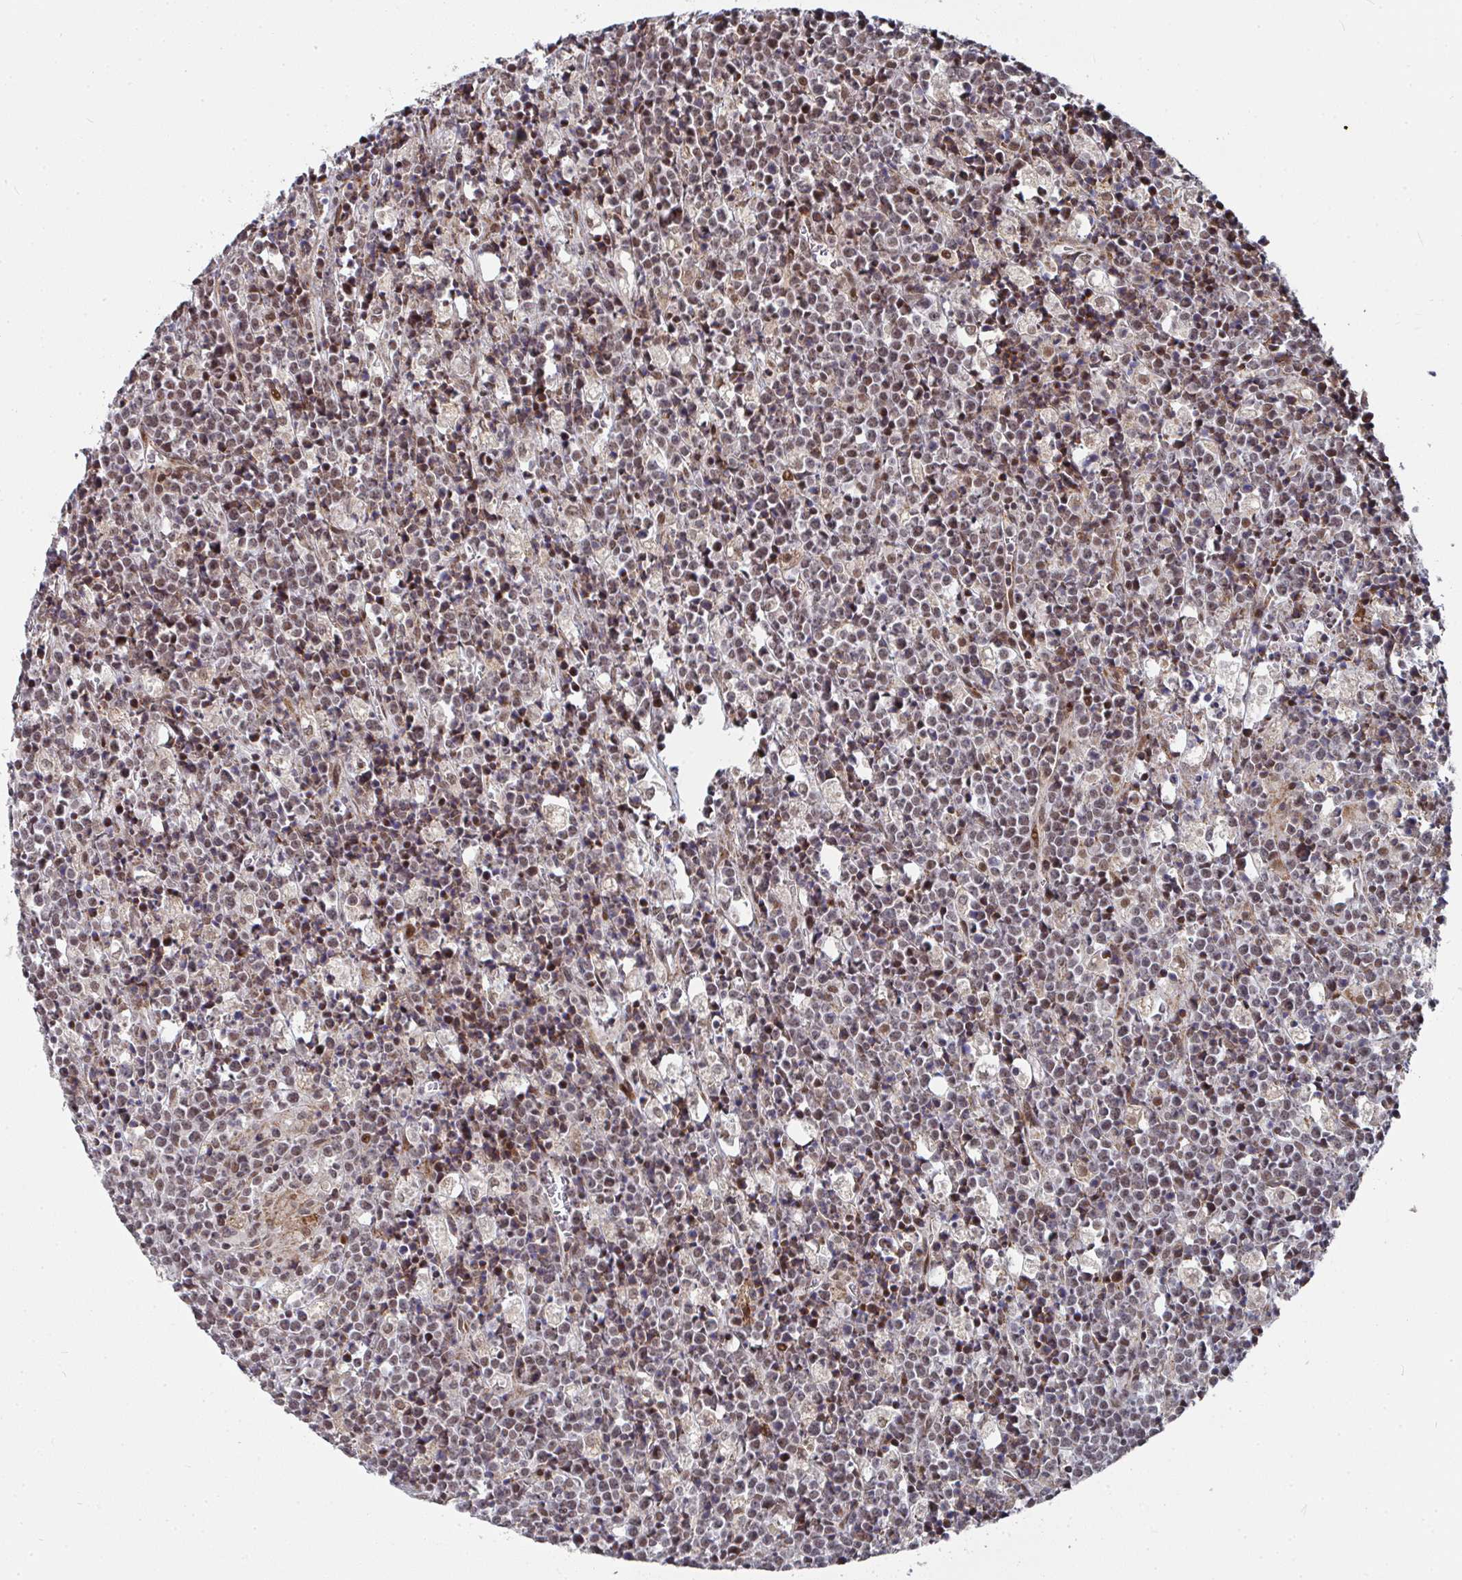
{"staining": {"intensity": "weak", "quantity": "25%-75%", "location": "nuclear"}, "tissue": "lymphoma", "cell_type": "Tumor cells", "image_type": "cancer", "snomed": [{"axis": "morphology", "description": "Malignant lymphoma, non-Hodgkin's type, High grade"}, {"axis": "topography", "description": "Ovary"}], "caption": "Immunohistochemical staining of human high-grade malignant lymphoma, non-Hodgkin's type reveals low levels of weak nuclear positivity in approximately 25%-75% of tumor cells. (DAB = brown stain, brightfield microscopy at high magnification).", "gene": "RBBP5", "patient": {"sex": "female", "age": 56}}